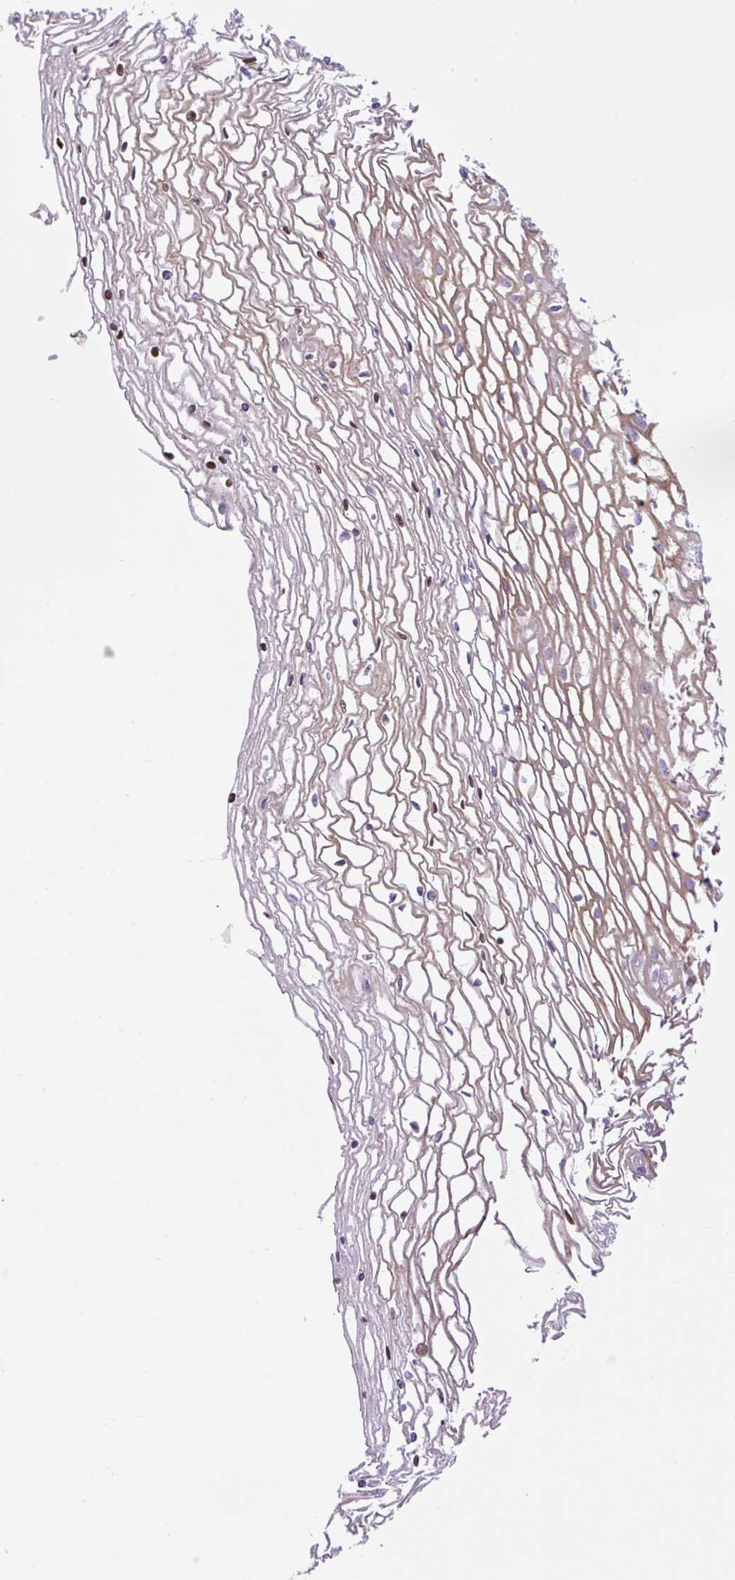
{"staining": {"intensity": "moderate", "quantity": "<25%", "location": "cytoplasmic/membranous"}, "tissue": "cervix", "cell_type": "Glandular cells", "image_type": "normal", "snomed": [{"axis": "morphology", "description": "Normal tissue, NOS"}, {"axis": "topography", "description": "Cervix"}], "caption": "An image of cervix stained for a protein displays moderate cytoplasmic/membranous brown staining in glandular cells. The staining was performed using DAB to visualize the protein expression in brown, while the nuclei were stained in blue with hematoxylin (Magnification: 20x).", "gene": "POFUT1", "patient": {"sex": "female", "age": 36}}